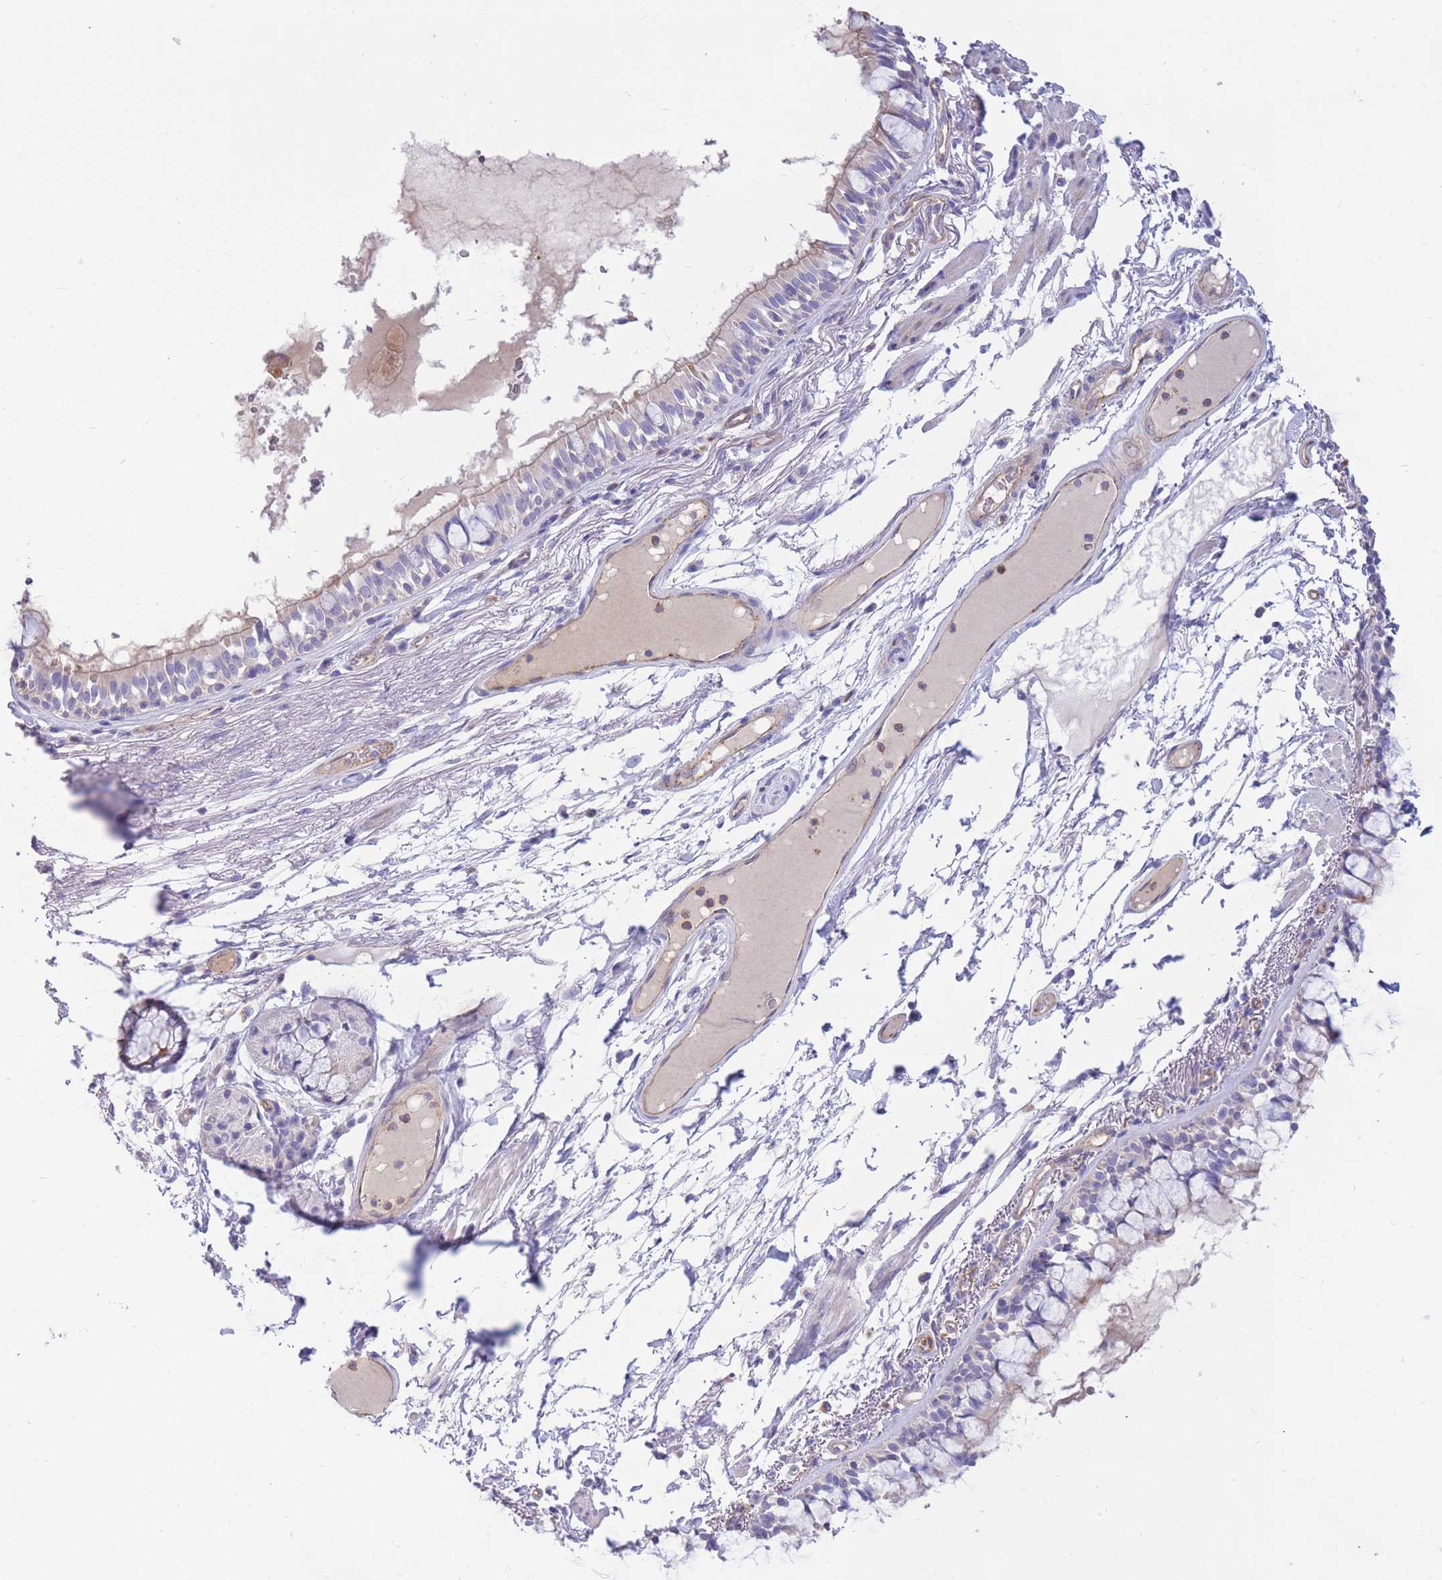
{"staining": {"intensity": "negative", "quantity": "none", "location": "none"}, "tissue": "bronchus", "cell_type": "Respiratory epithelial cells", "image_type": "normal", "snomed": [{"axis": "morphology", "description": "Normal tissue, NOS"}, {"axis": "topography", "description": "Bronchus"}], "caption": "Normal bronchus was stained to show a protein in brown. There is no significant expression in respiratory epithelial cells.", "gene": "SULT1A1", "patient": {"sex": "male", "age": 70}}